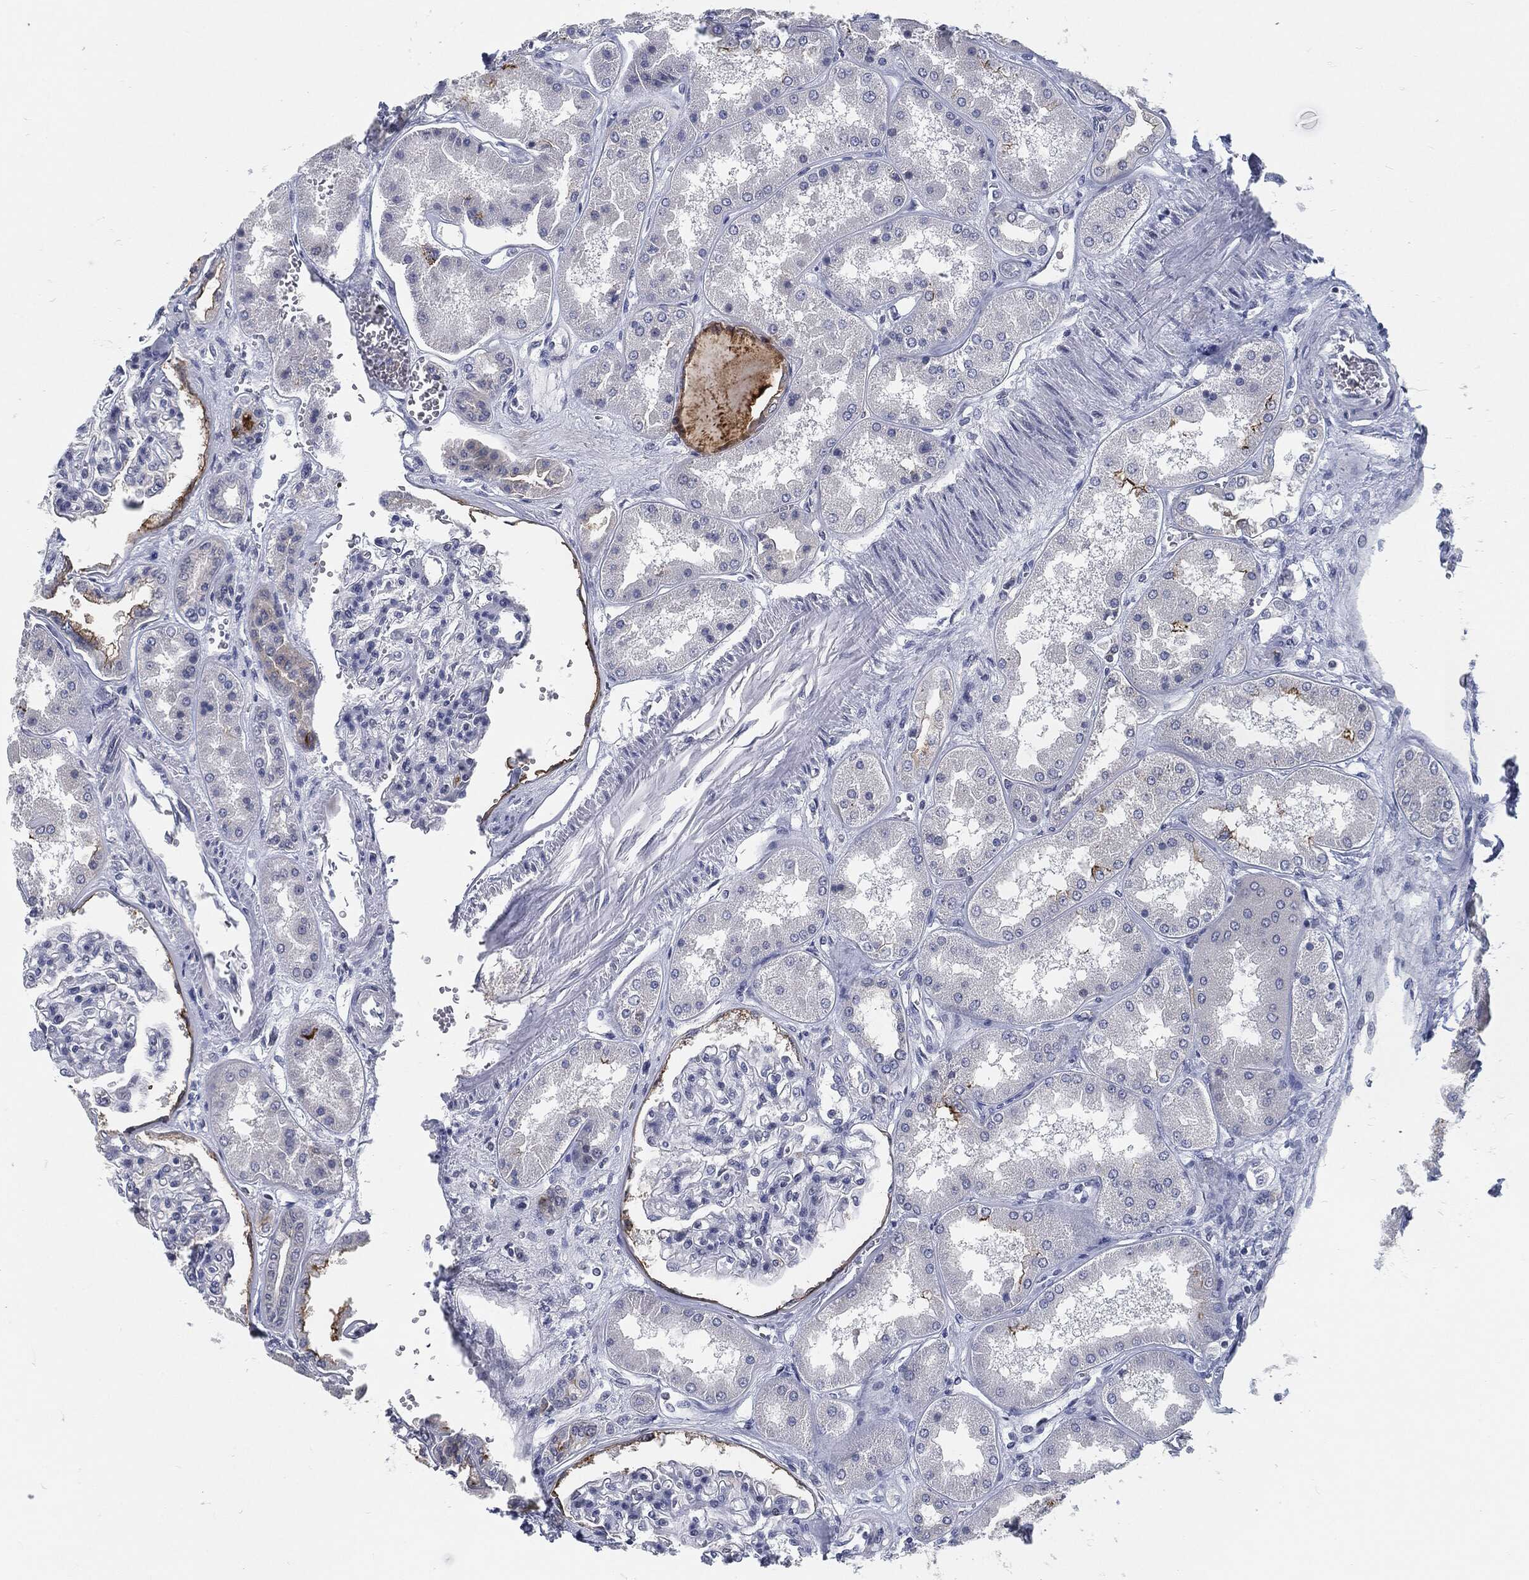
{"staining": {"intensity": "strong", "quantity": "25%-75%", "location": "cytoplasmic/membranous"}, "tissue": "kidney", "cell_type": "Cells in glomeruli", "image_type": "normal", "snomed": [{"axis": "morphology", "description": "Normal tissue, NOS"}, {"axis": "topography", "description": "Kidney"}], "caption": "Kidney stained with immunohistochemistry (IHC) shows strong cytoplasmic/membranous positivity in about 25%-75% of cells in glomeruli. (IHC, brightfield microscopy, high magnification).", "gene": "PROM1", "patient": {"sex": "female", "age": 56}}